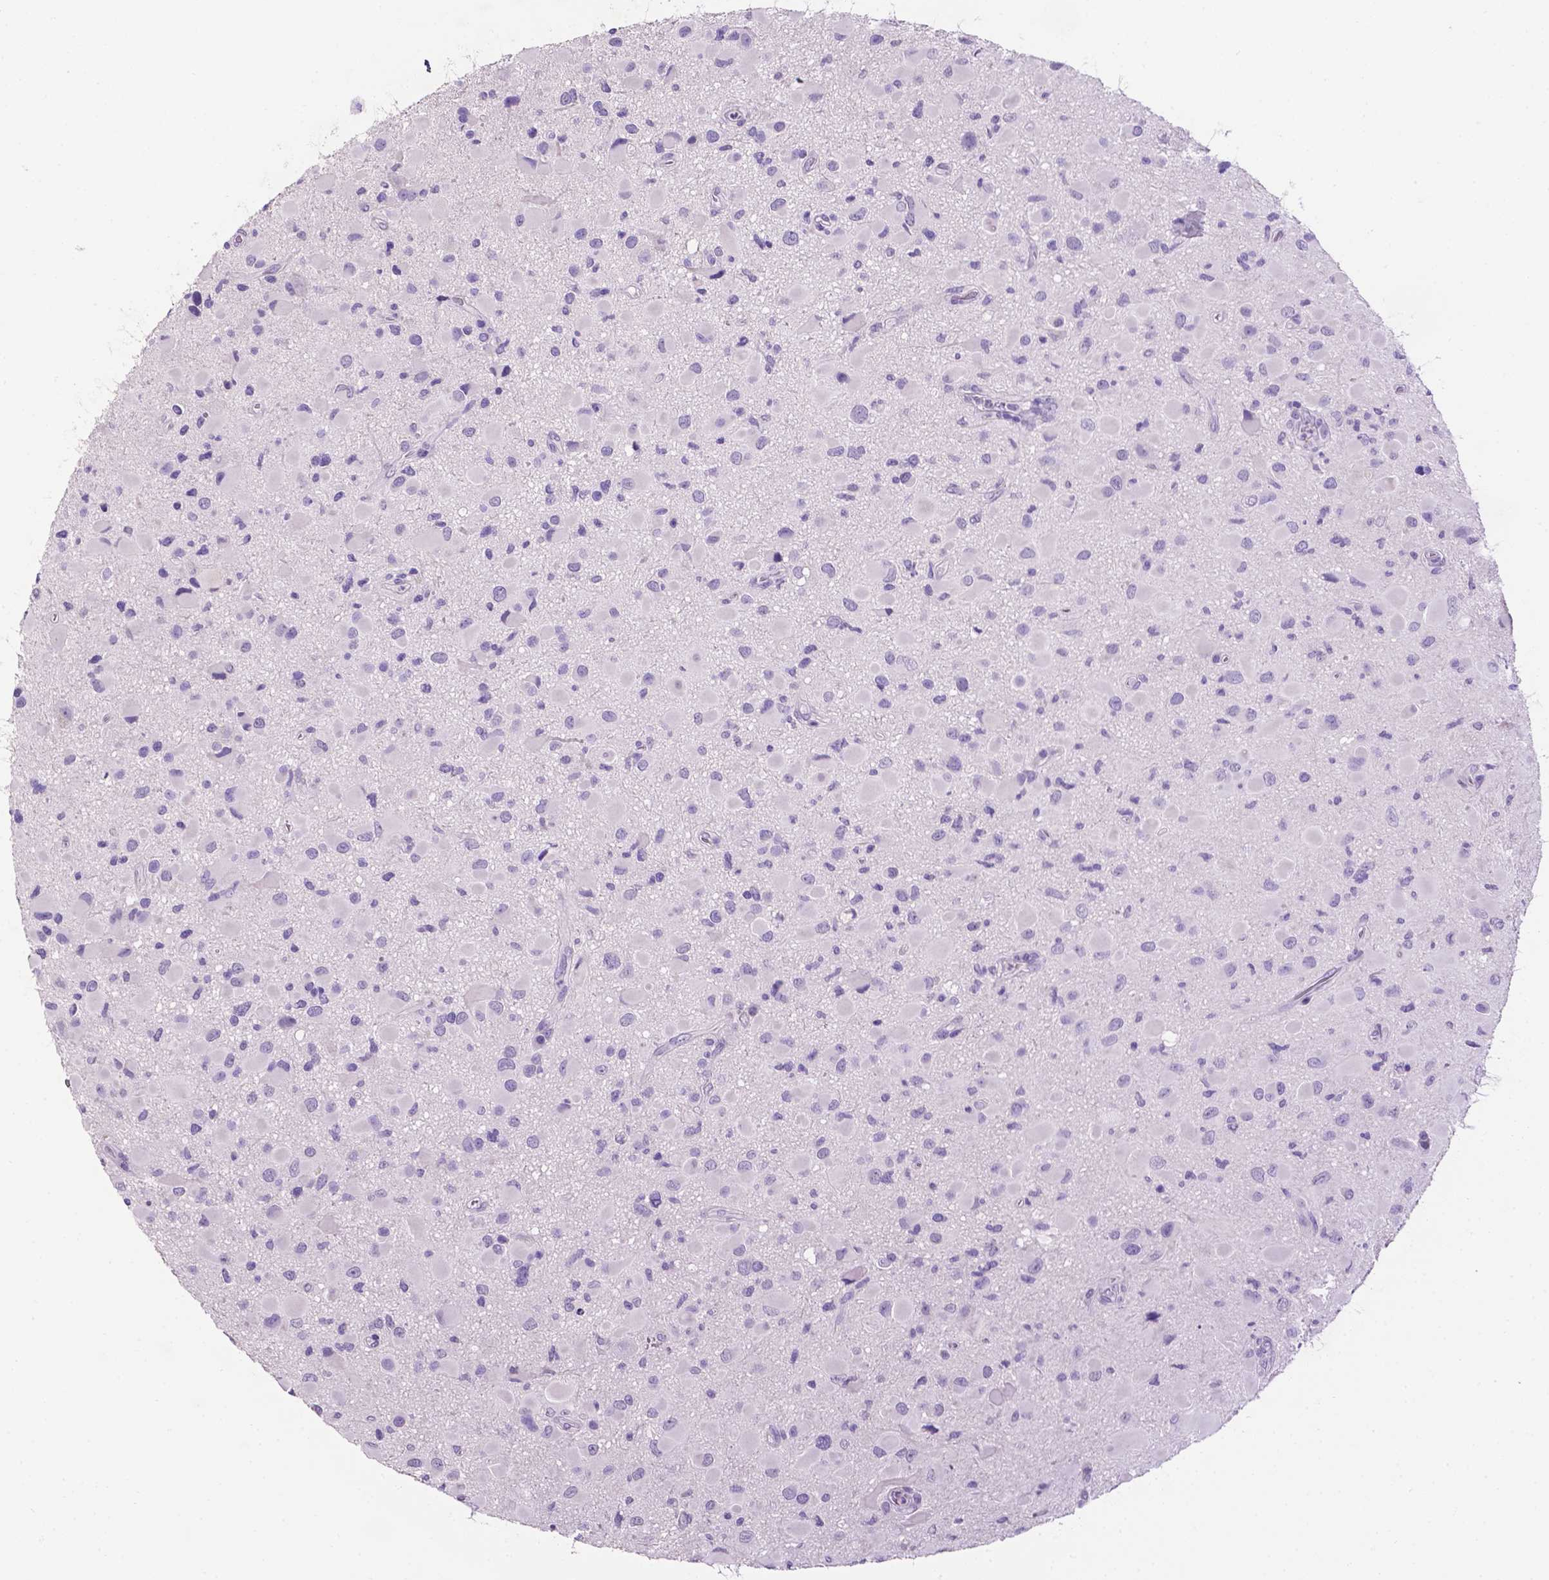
{"staining": {"intensity": "negative", "quantity": "none", "location": "none"}, "tissue": "glioma", "cell_type": "Tumor cells", "image_type": "cancer", "snomed": [{"axis": "morphology", "description": "Glioma, malignant, Low grade"}, {"axis": "topography", "description": "Brain"}], "caption": "An image of malignant glioma (low-grade) stained for a protein exhibits no brown staining in tumor cells.", "gene": "TACSTD2", "patient": {"sex": "female", "age": 32}}